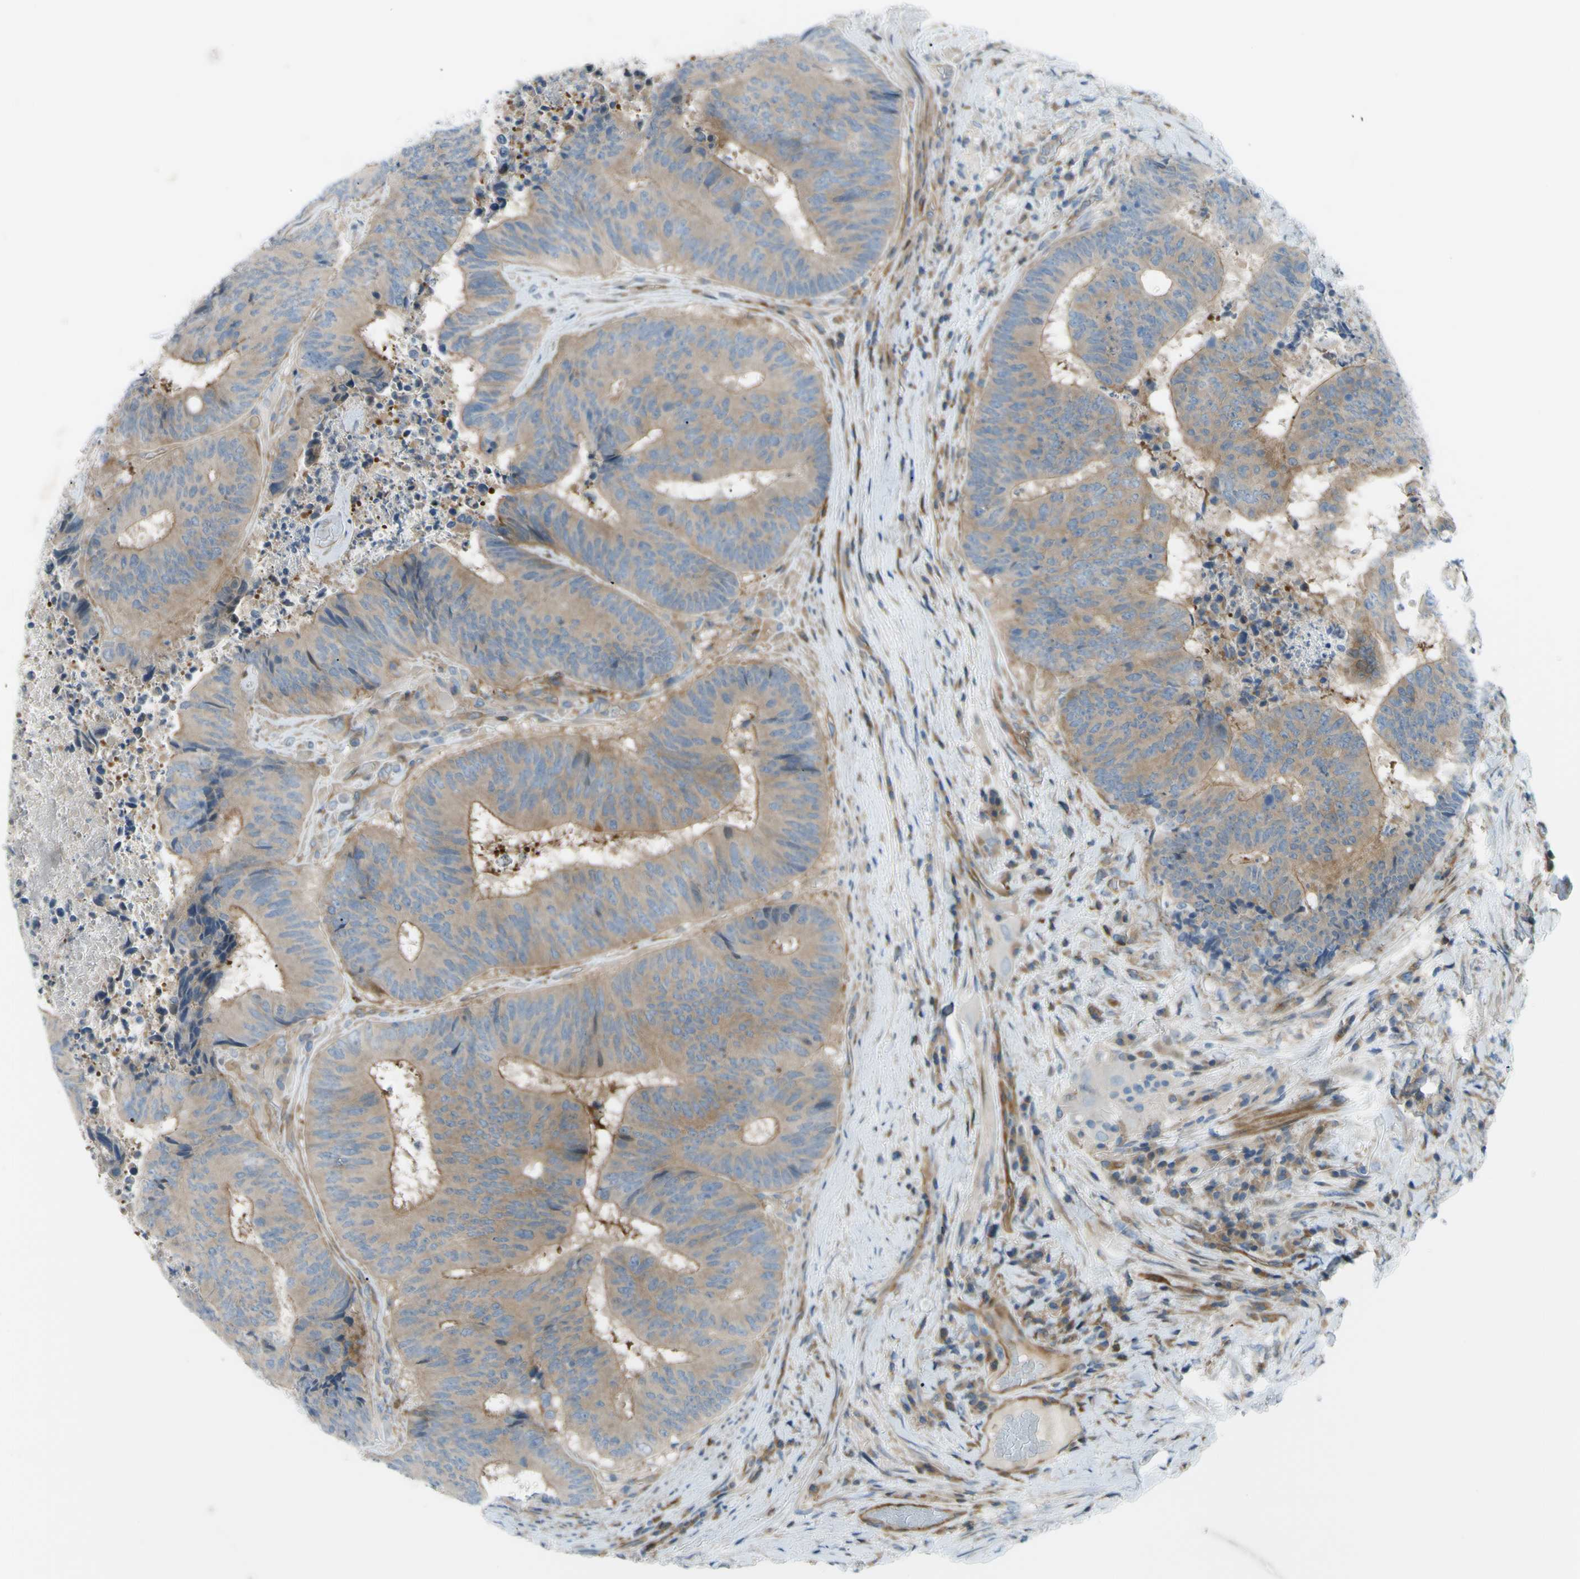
{"staining": {"intensity": "moderate", "quantity": ">75%", "location": "cytoplasmic/membranous"}, "tissue": "colorectal cancer", "cell_type": "Tumor cells", "image_type": "cancer", "snomed": [{"axis": "morphology", "description": "Adenocarcinoma, NOS"}, {"axis": "topography", "description": "Rectum"}], "caption": "This micrograph demonstrates colorectal adenocarcinoma stained with immunohistochemistry (IHC) to label a protein in brown. The cytoplasmic/membranous of tumor cells show moderate positivity for the protein. Nuclei are counter-stained blue.", "gene": "PAK2", "patient": {"sex": "male", "age": 72}}